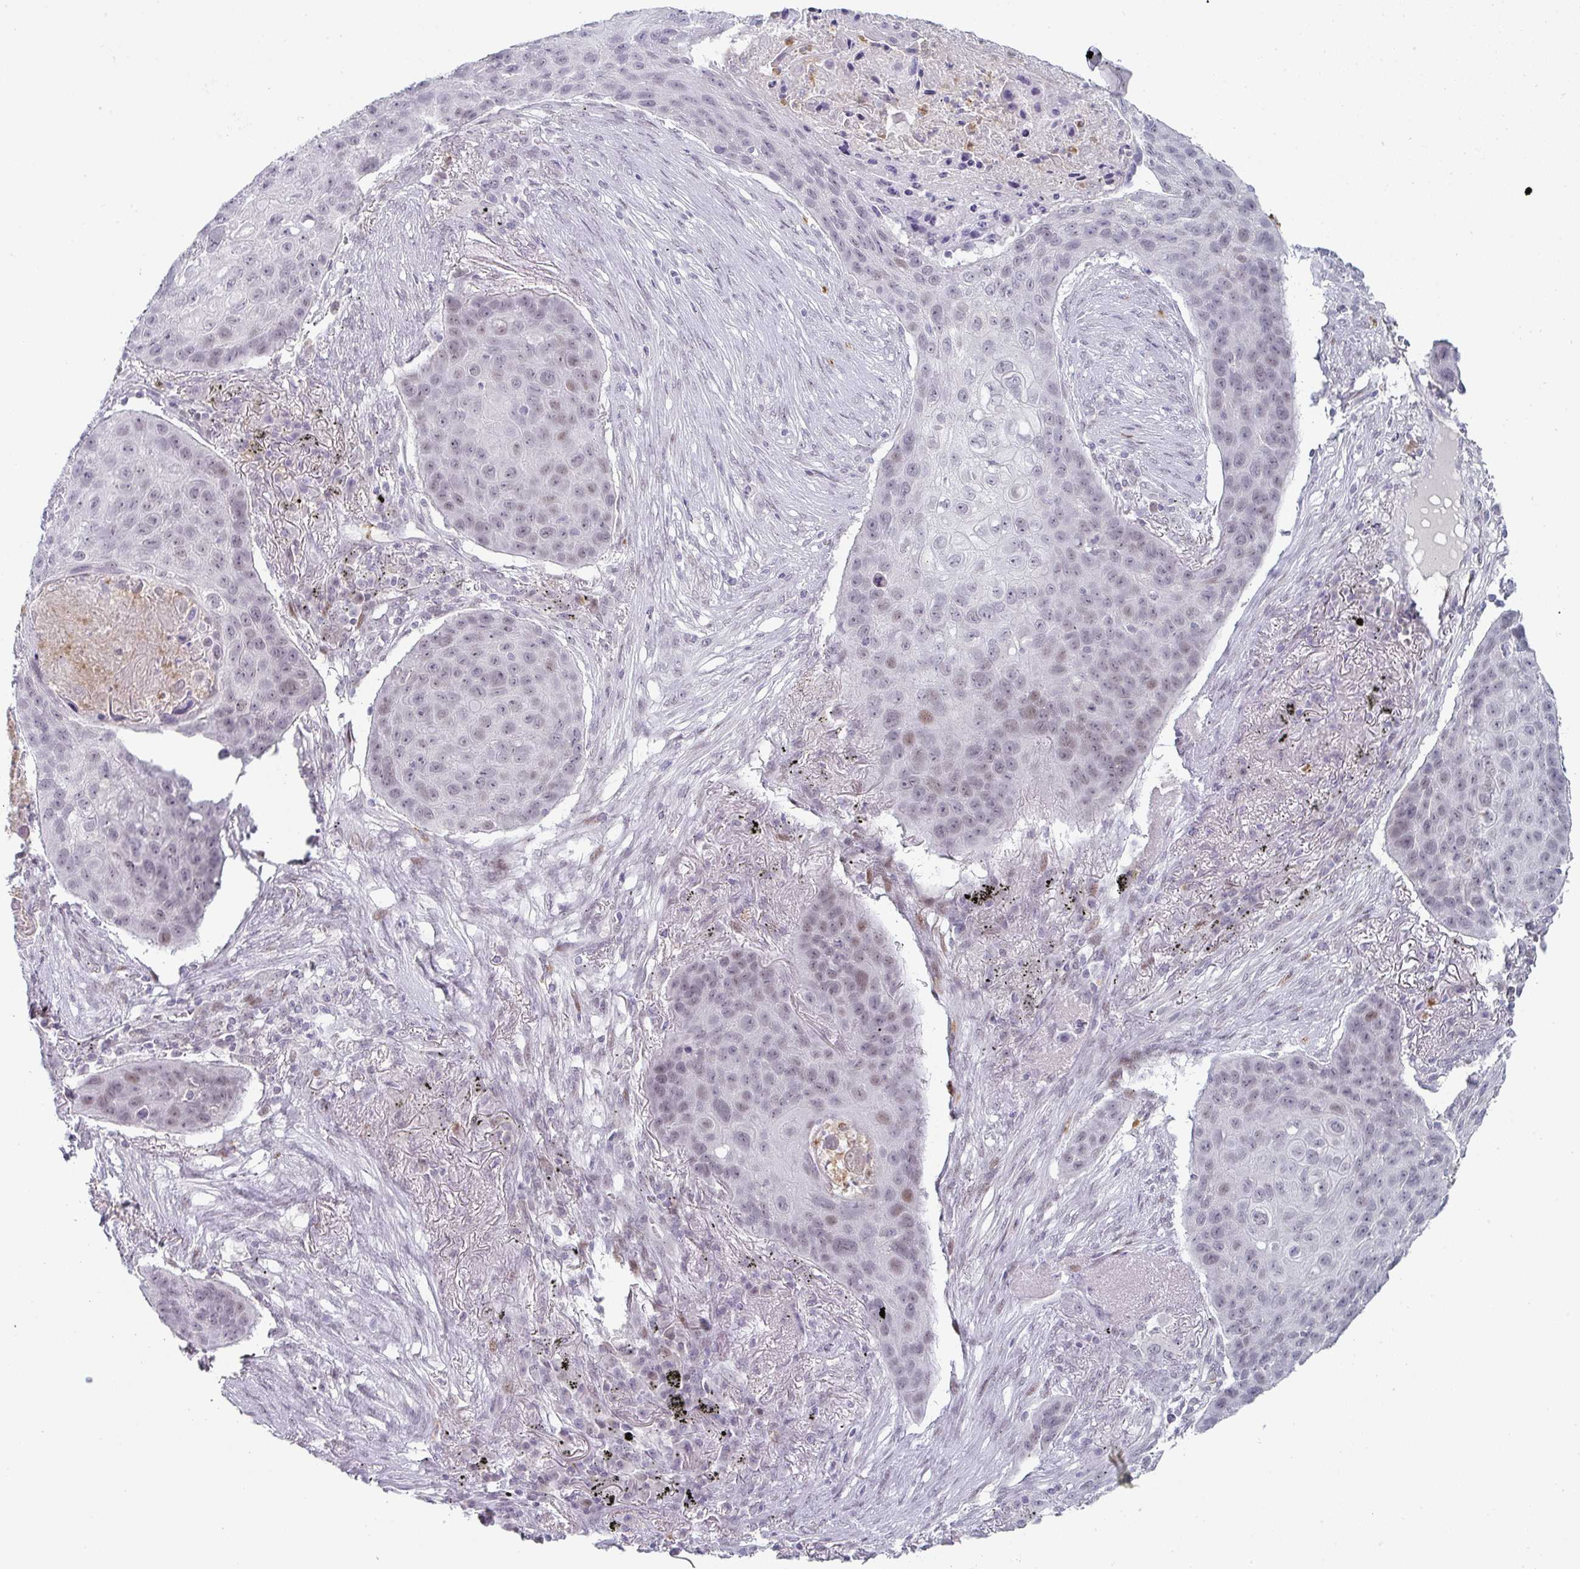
{"staining": {"intensity": "weak", "quantity": "<25%", "location": "nuclear"}, "tissue": "lung cancer", "cell_type": "Tumor cells", "image_type": "cancer", "snomed": [{"axis": "morphology", "description": "Squamous cell carcinoma, NOS"}, {"axis": "topography", "description": "Lung"}], "caption": "Image shows no protein expression in tumor cells of lung cancer tissue.", "gene": "LIN54", "patient": {"sex": "female", "age": 63}}